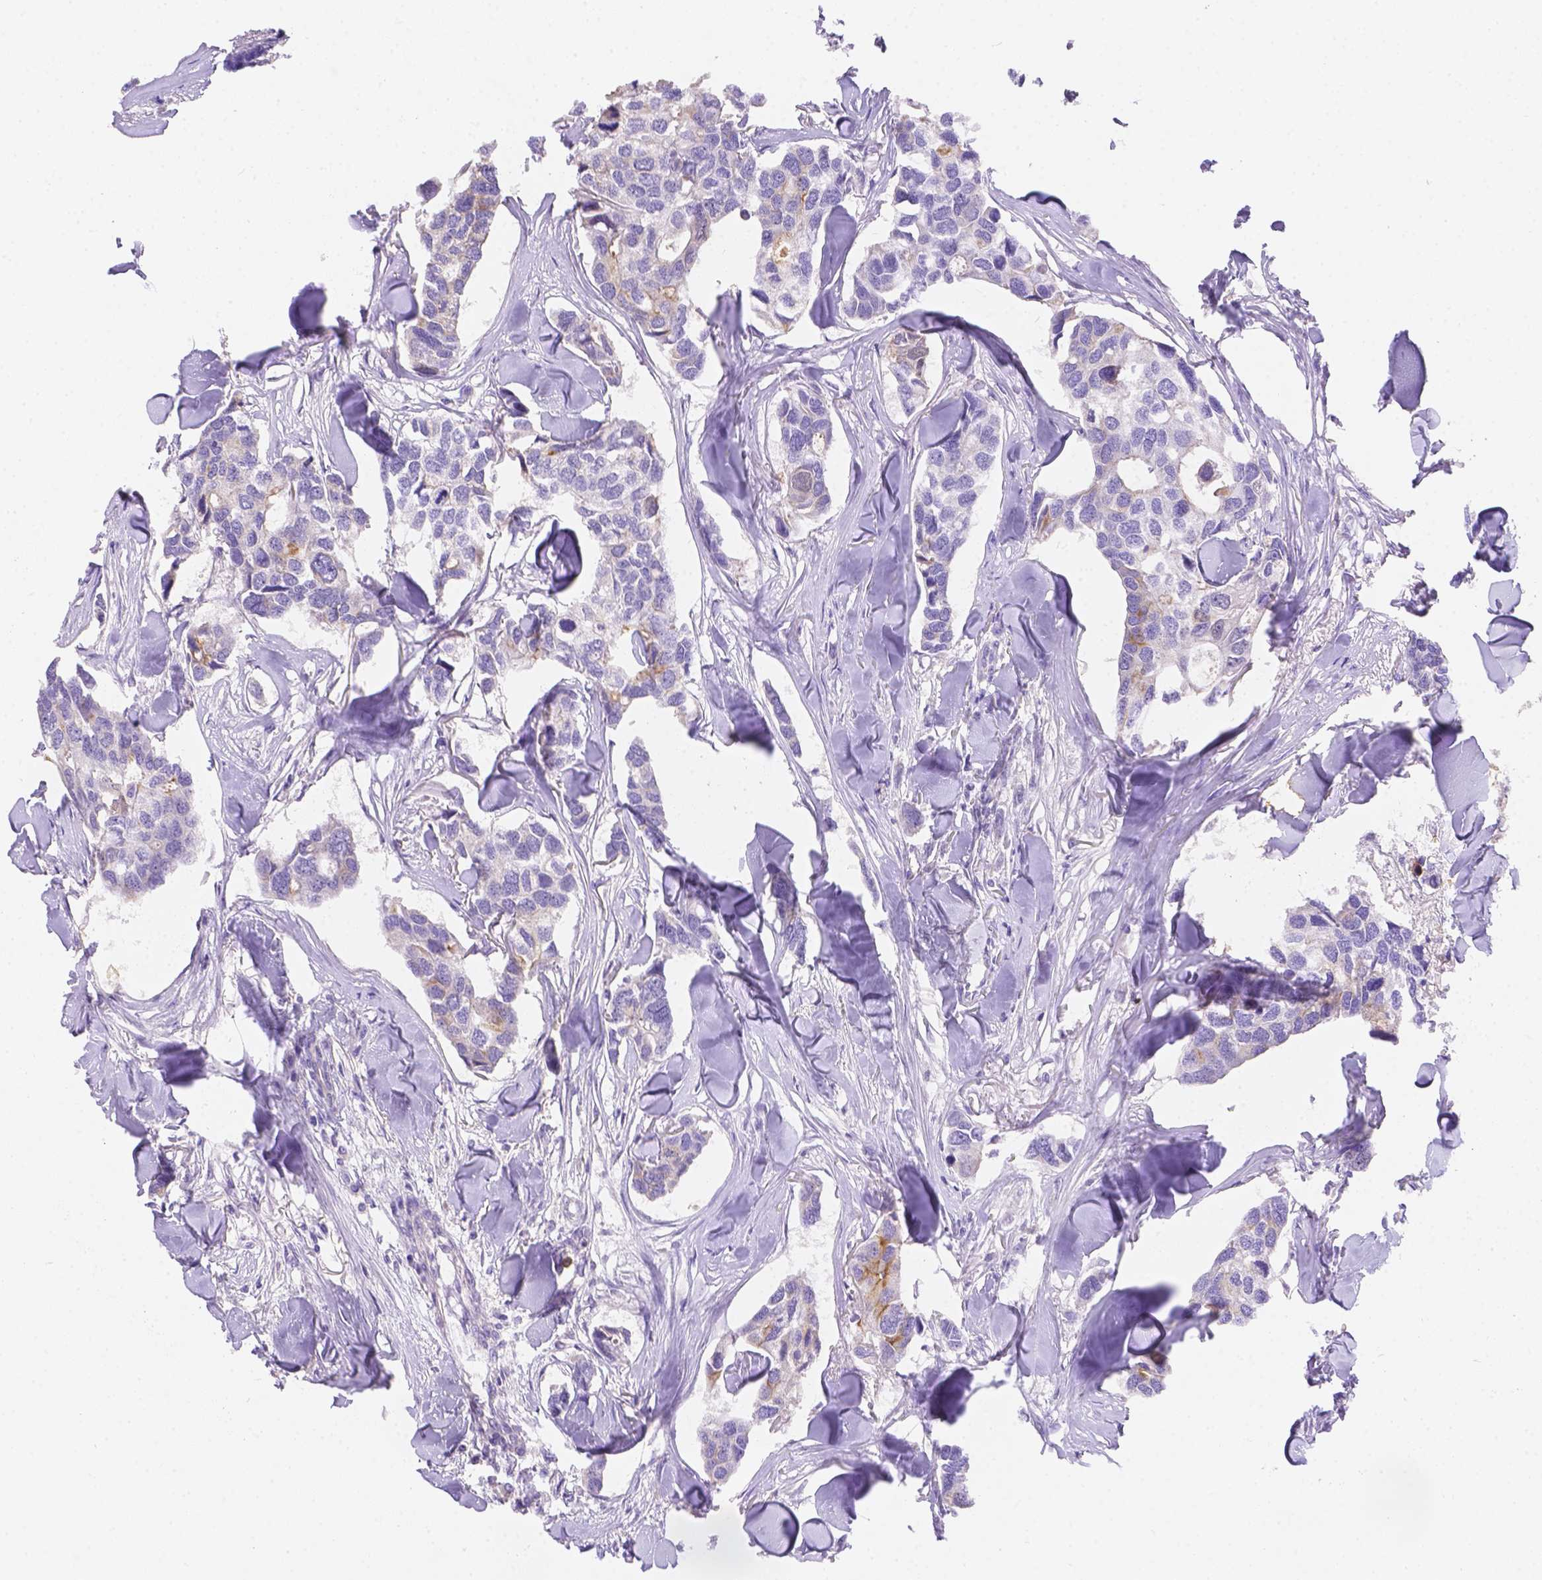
{"staining": {"intensity": "weak", "quantity": "<25%", "location": "cytoplasmic/membranous"}, "tissue": "breast cancer", "cell_type": "Tumor cells", "image_type": "cancer", "snomed": [{"axis": "morphology", "description": "Duct carcinoma"}, {"axis": "topography", "description": "Breast"}], "caption": "Immunohistochemical staining of breast invasive ductal carcinoma displays no significant positivity in tumor cells. The staining was performed using DAB (3,3'-diaminobenzidine) to visualize the protein expression in brown, while the nuclei were stained in blue with hematoxylin (Magnification: 20x).", "gene": "NXPE2", "patient": {"sex": "female", "age": 83}}